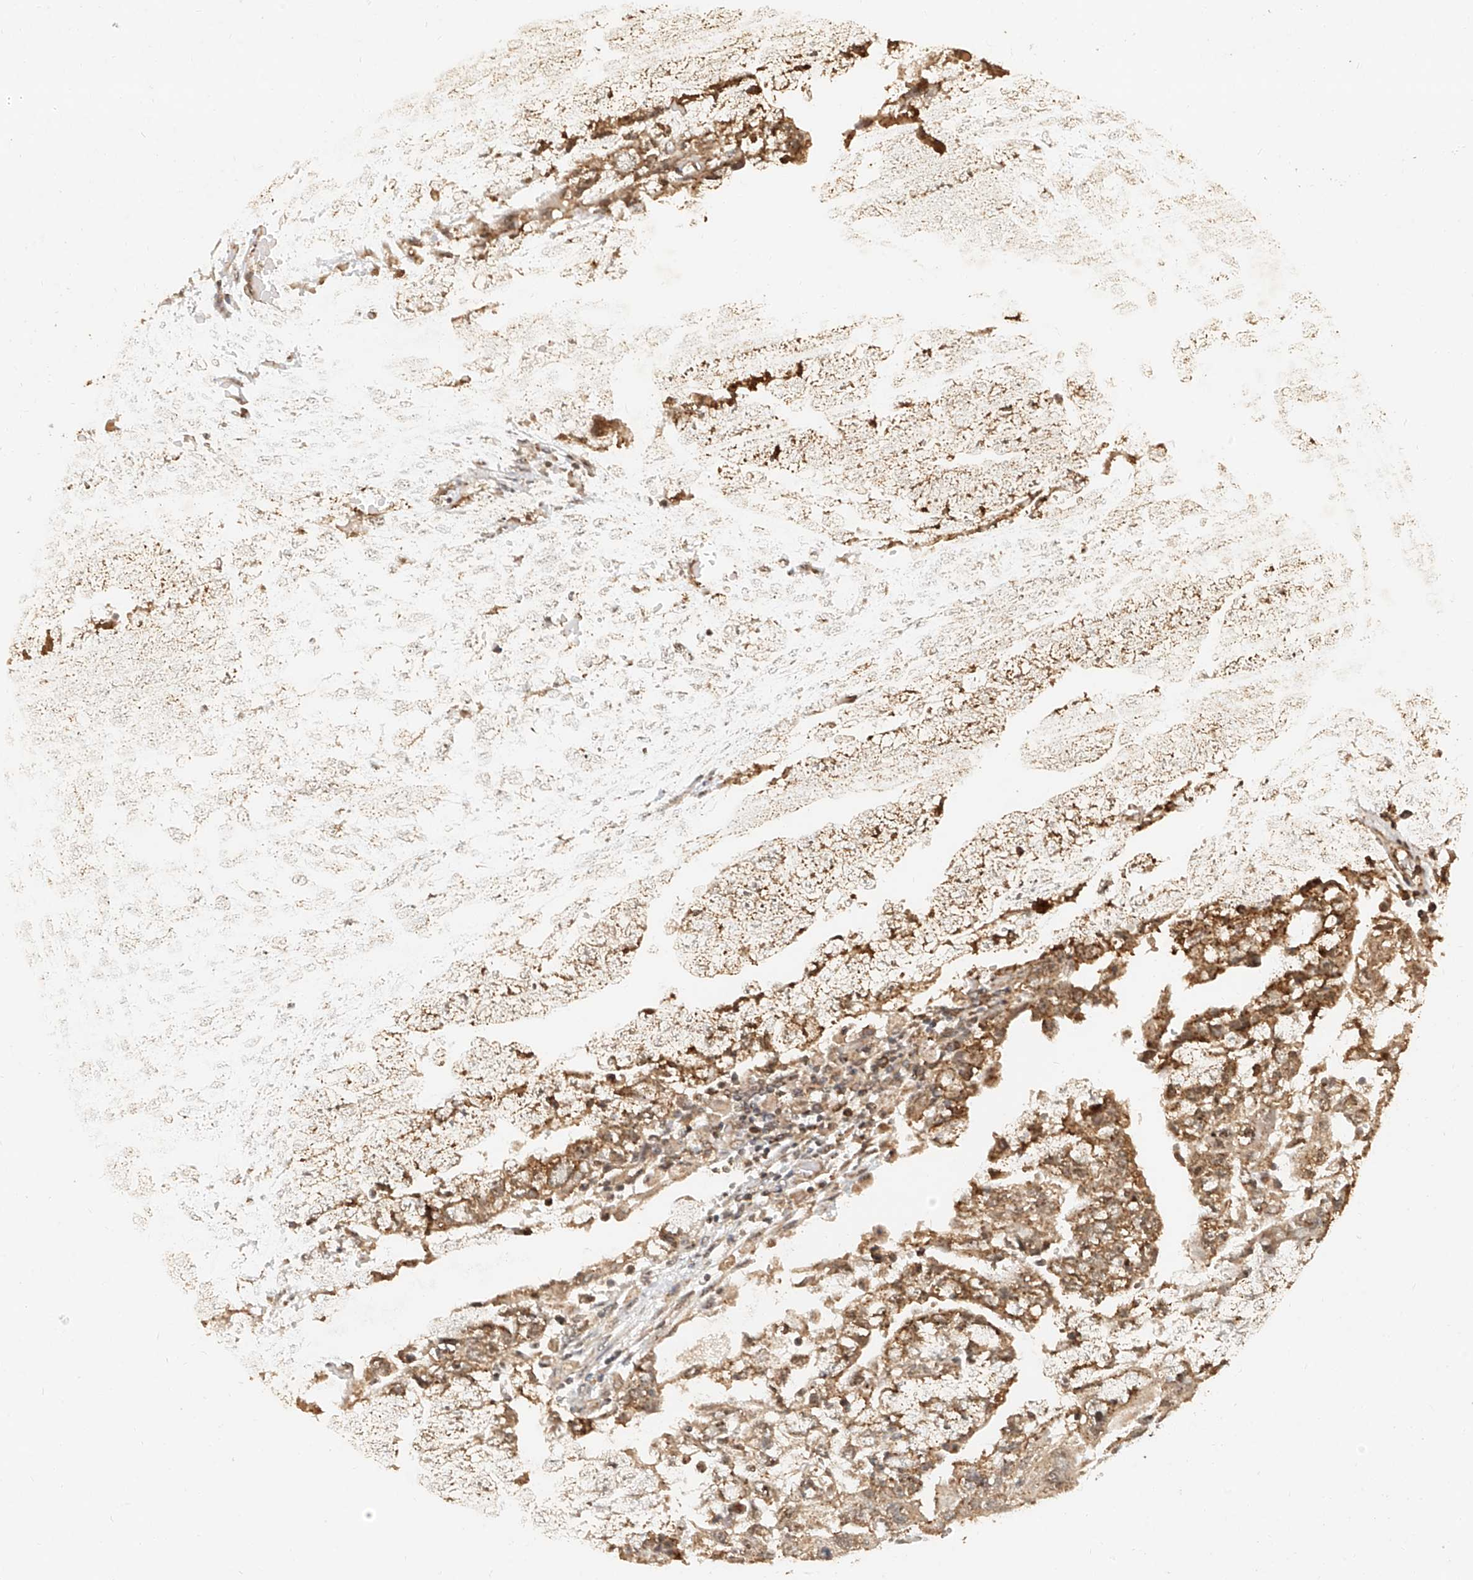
{"staining": {"intensity": "moderate", "quantity": ">75%", "location": "cytoplasmic/membranous"}, "tissue": "testis cancer", "cell_type": "Tumor cells", "image_type": "cancer", "snomed": [{"axis": "morphology", "description": "Carcinoma, Embryonal, NOS"}, {"axis": "topography", "description": "Testis"}], "caption": "Protein analysis of testis cancer tissue shows moderate cytoplasmic/membranous expression in about >75% of tumor cells.", "gene": "CXorf58", "patient": {"sex": "male", "age": 36}}